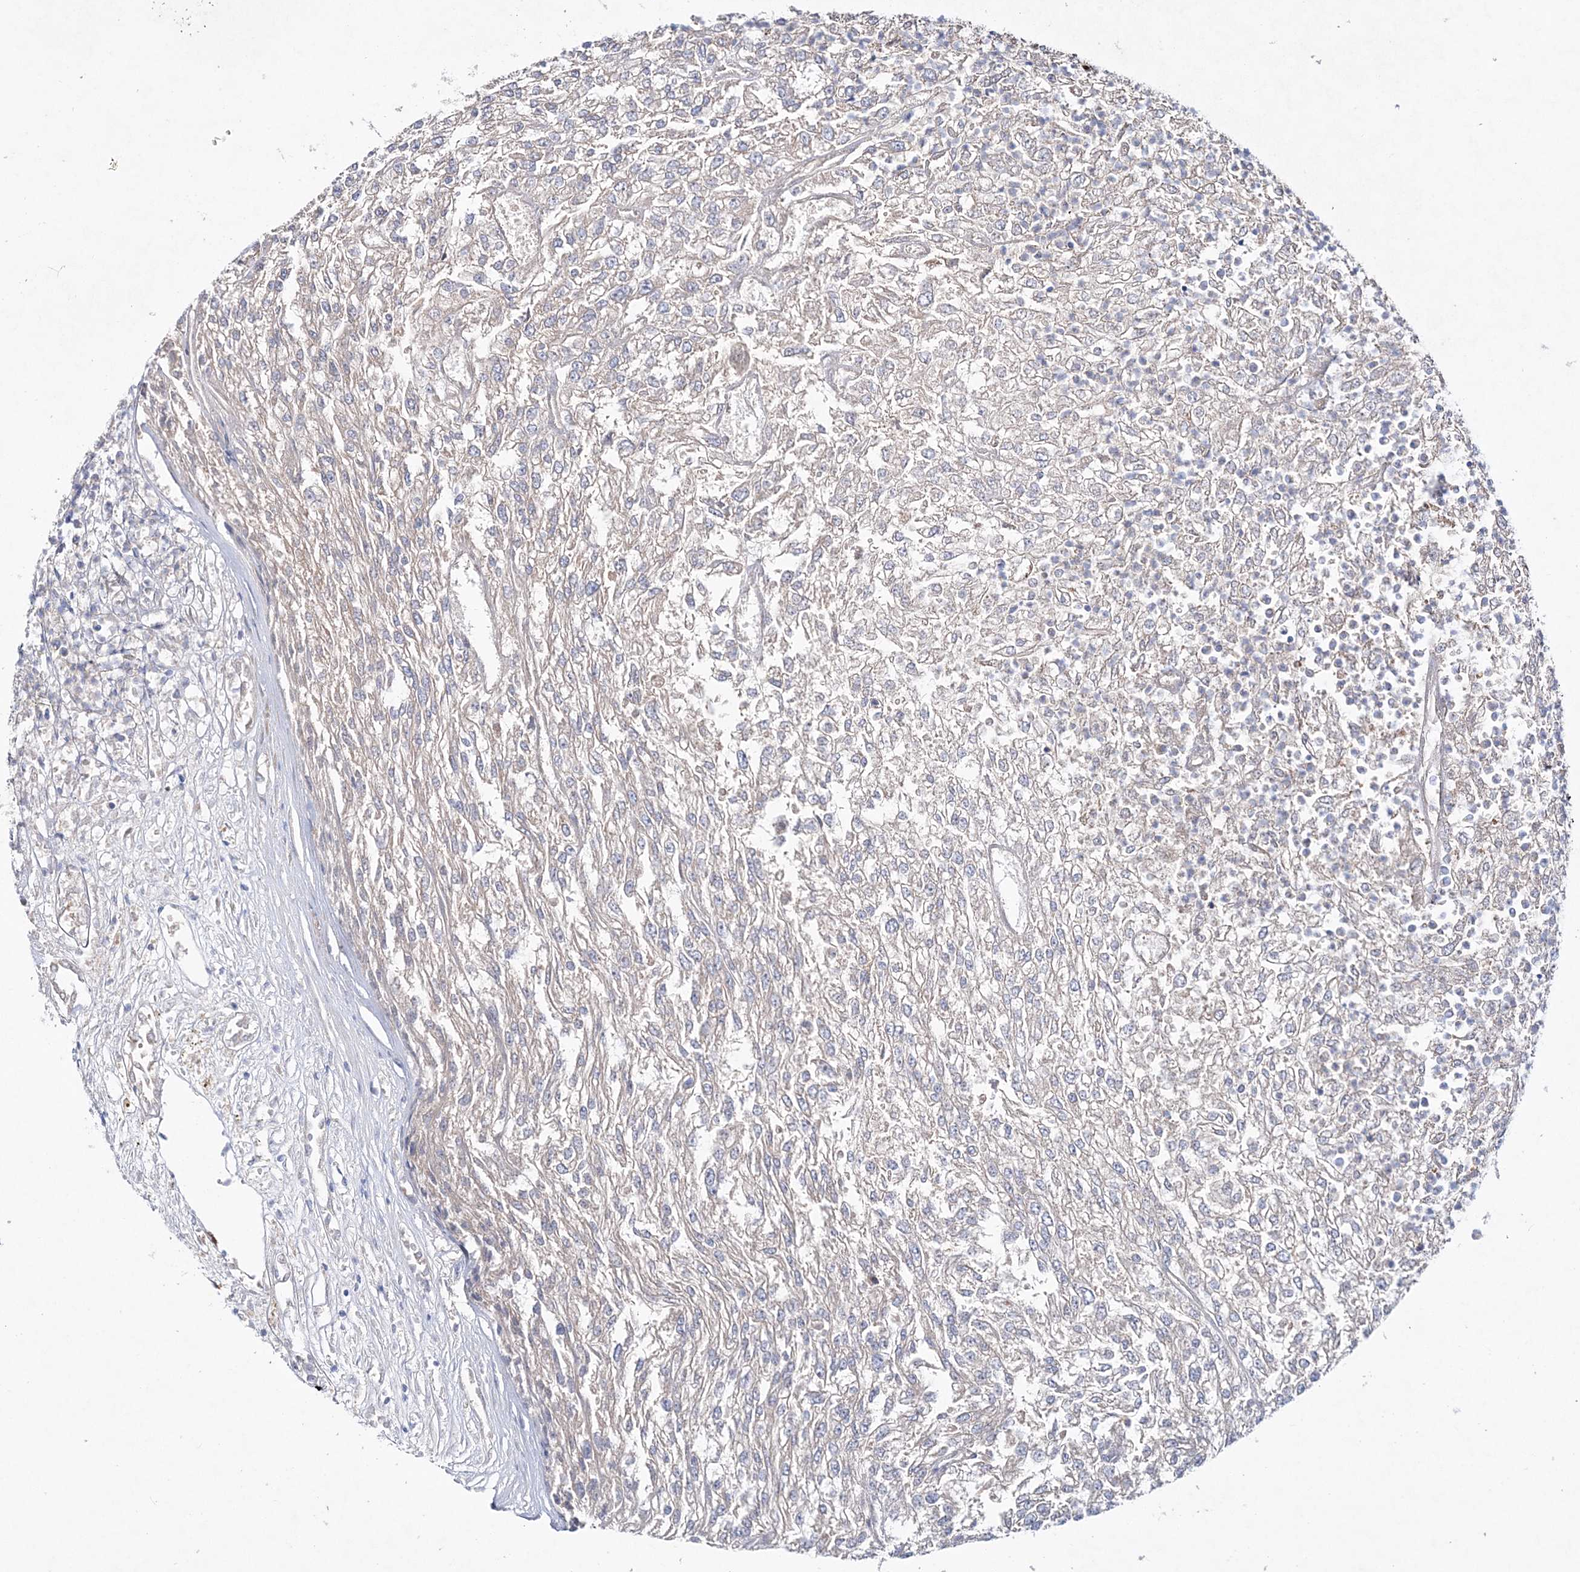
{"staining": {"intensity": "negative", "quantity": "none", "location": "none"}, "tissue": "renal cancer", "cell_type": "Tumor cells", "image_type": "cancer", "snomed": [{"axis": "morphology", "description": "Adenocarcinoma, NOS"}, {"axis": "topography", "description": "Kidney"}], "caption": "Immunohistochemistry (IHC) of human renal adenocarcinoma exhibits no positivity in tumor cells.", "gene": "NGLY1", "patient": {"sex": "female", "age": 54}}